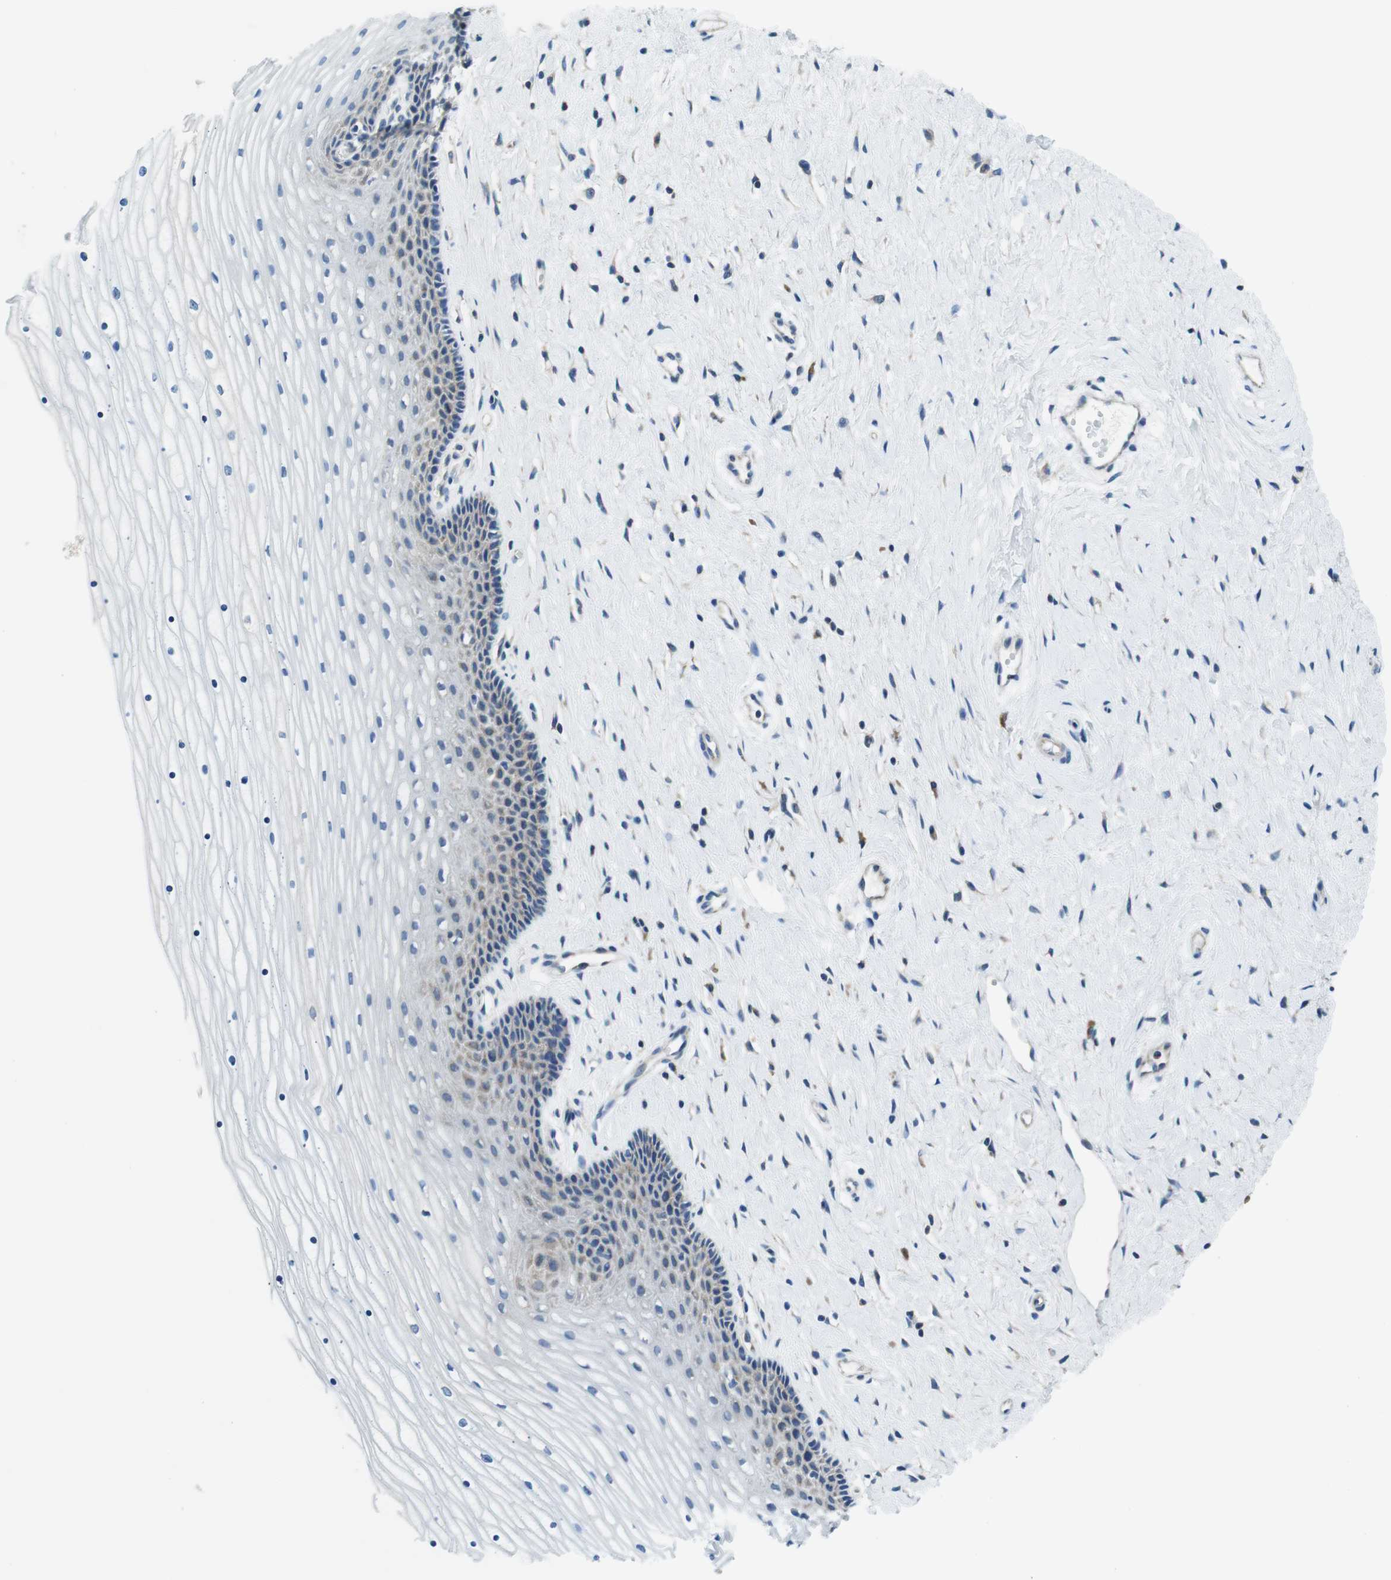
{"staining": {"intensity": "moderate", "quantity": ">75%", "location": "cytoplasmic/membranous"}, "tissue": "cervix", "cell_type": "Glandular cells", "image_type": "normal", "snomed": [{"axis": "morphology", "description": "Normal tissue, NOS"}, {"axis": "topography", "description": "Cervix"}], "caption": "Immunohistochemistry (IHC) (DAB (3,3'-diaminobenzidine)) staining of normal cervix demonstrates moderate cytoplasmic/membranous protein staining in approximately >75% of glandular cells. The staining is performed using DAB (3,3'-diaminobenzidine) brown chromogen to label protein expression. The nuclei are counter-stained blue using hematoxylin.", "gene": "EIF2B5", "patient": {"sex": "female", "age": 39}}